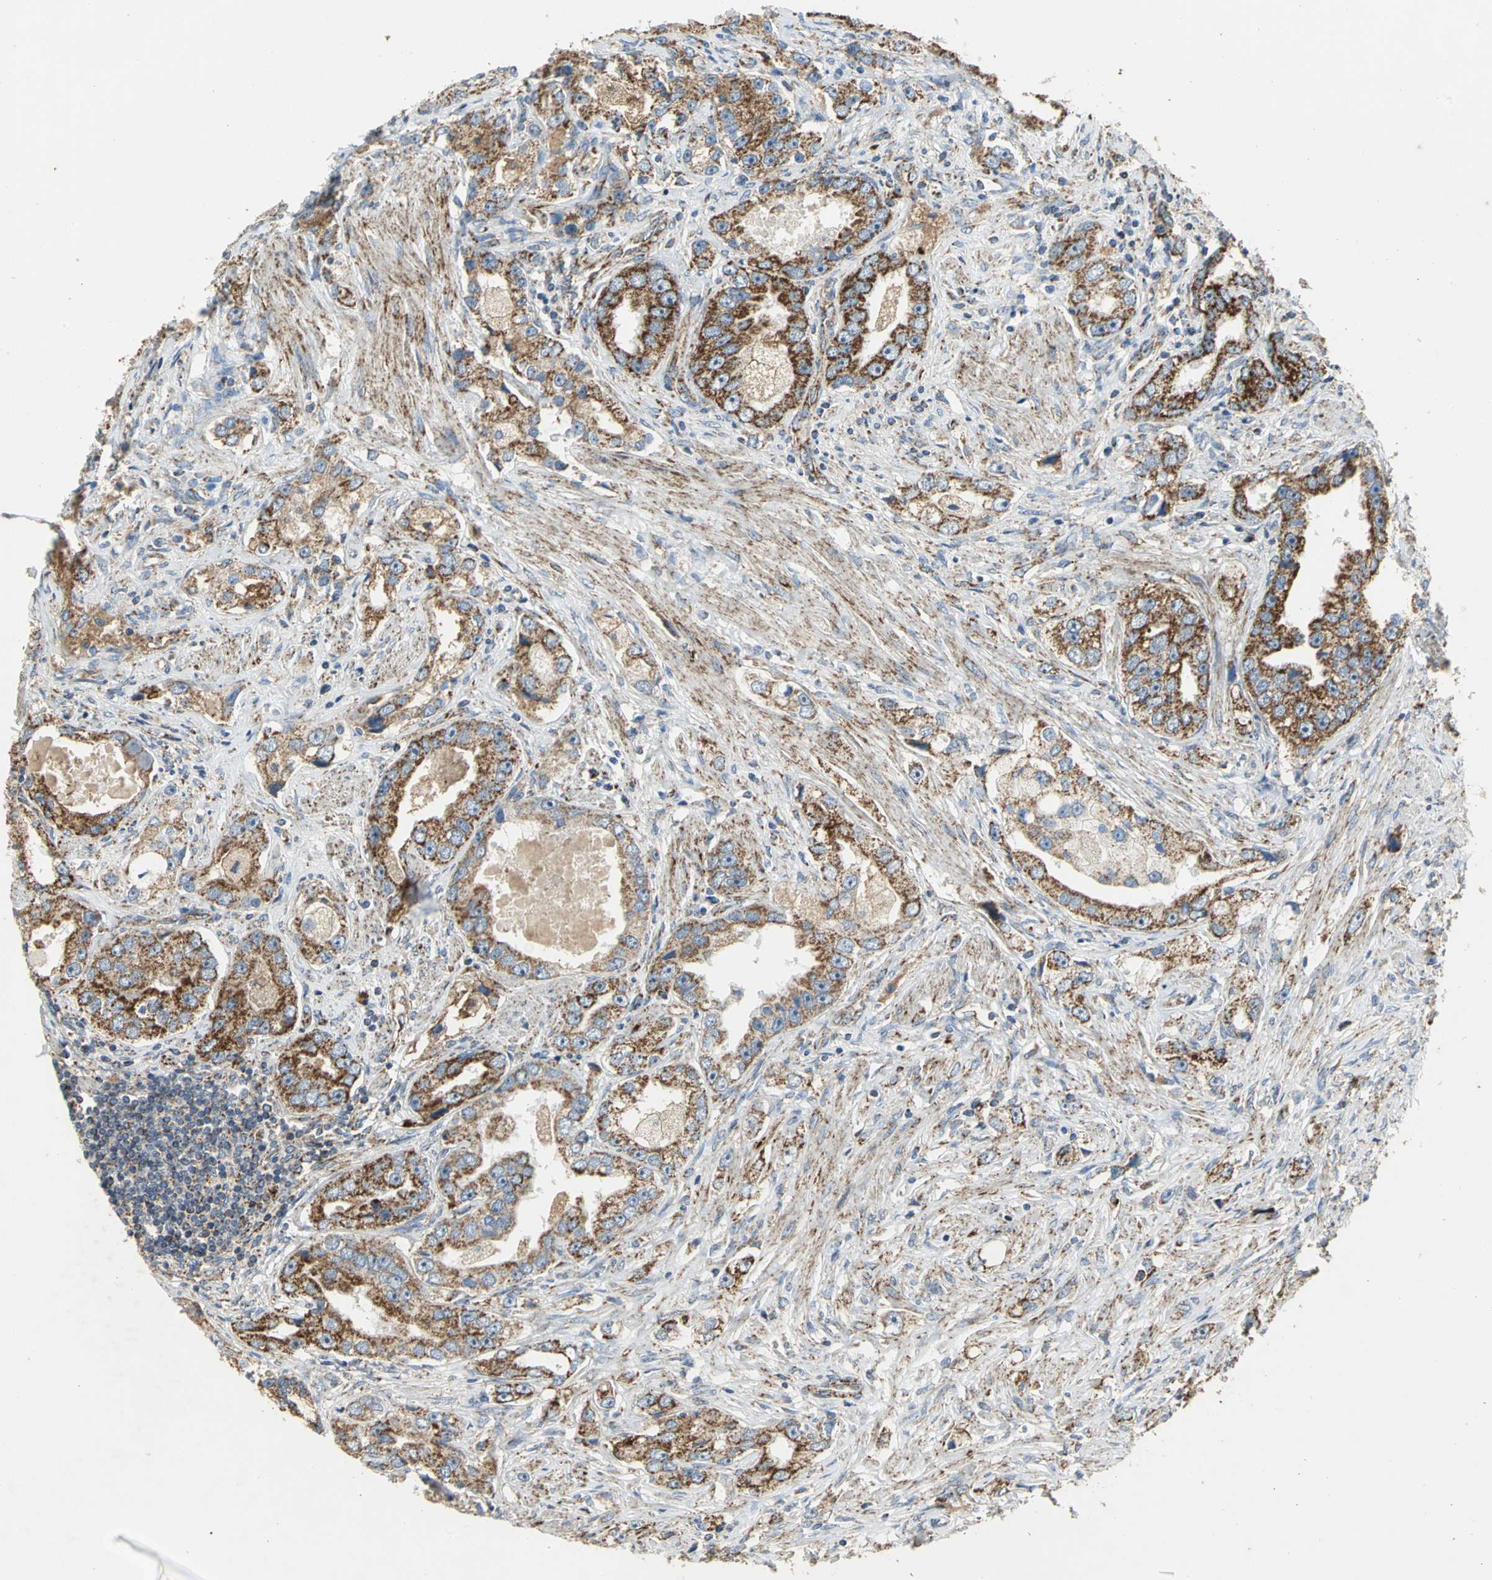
{"staining": {"intensity": "strong", "quantity": ">75%", "location": "cytoplasmic/membranous"}, "tissue": "prostate cancer", "cell_type": "Tumor cells", "image_type": "cancer", "snomed": [{"axis": "morphology", "description": "Adenocarcinoma, High grade"}, {"axis": "topography", "description": "Prostate"}], "caption": "Immunohistochemistry (IHC) of prostate cancer (high-grade adenocarcinoma) demonstrates high levels of strong cytoplasmic/membranous positivity in approximately >75% of tumor cells.", "gene": "NDUFB5", "patient": {"sex": "male", "age": 63}}